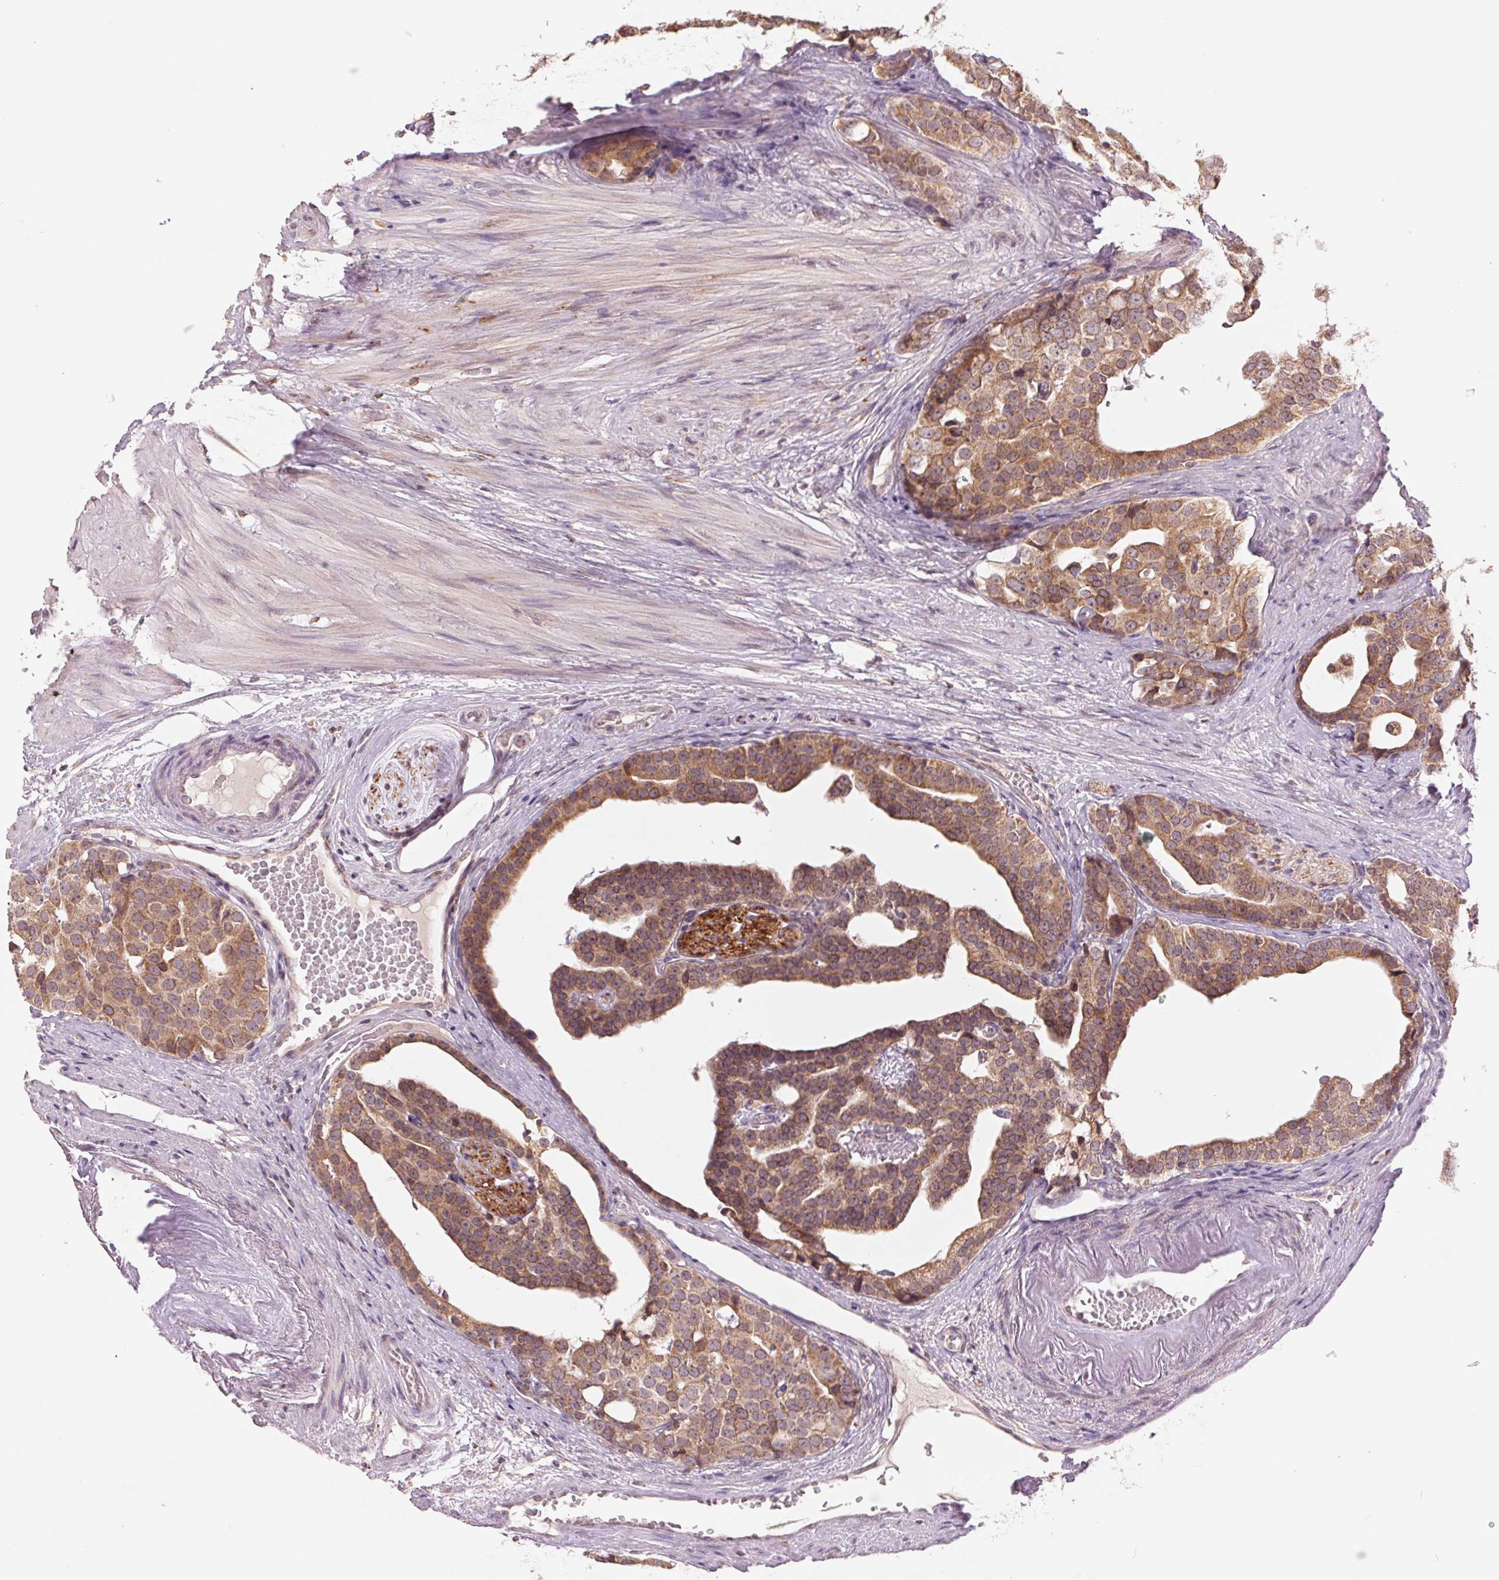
{"staining": {"intensity": "moderate", "quantity": ">75%", "location": "cytoplasmic/membranous"}, "tissue": "prostate cancer", "cell_type": "Tumor cells", "image_type": "cancer", "snomed": [{"axis": "morphology", "description": "Adenocarcinoma, High grade"}, {"axis": "topography", "description": "Prostate"}], "caption": "Immunohistochemical staining of high-grade adenocarcinoma (prostate) demonstrates medium levels of moderate cytoplasmic/membranous staining in about >75% of tumor cells. (IHC, brightfield microscopy, high magnification).", "gene": "TECR", "patient": {"sex": "male", "age": 71}}